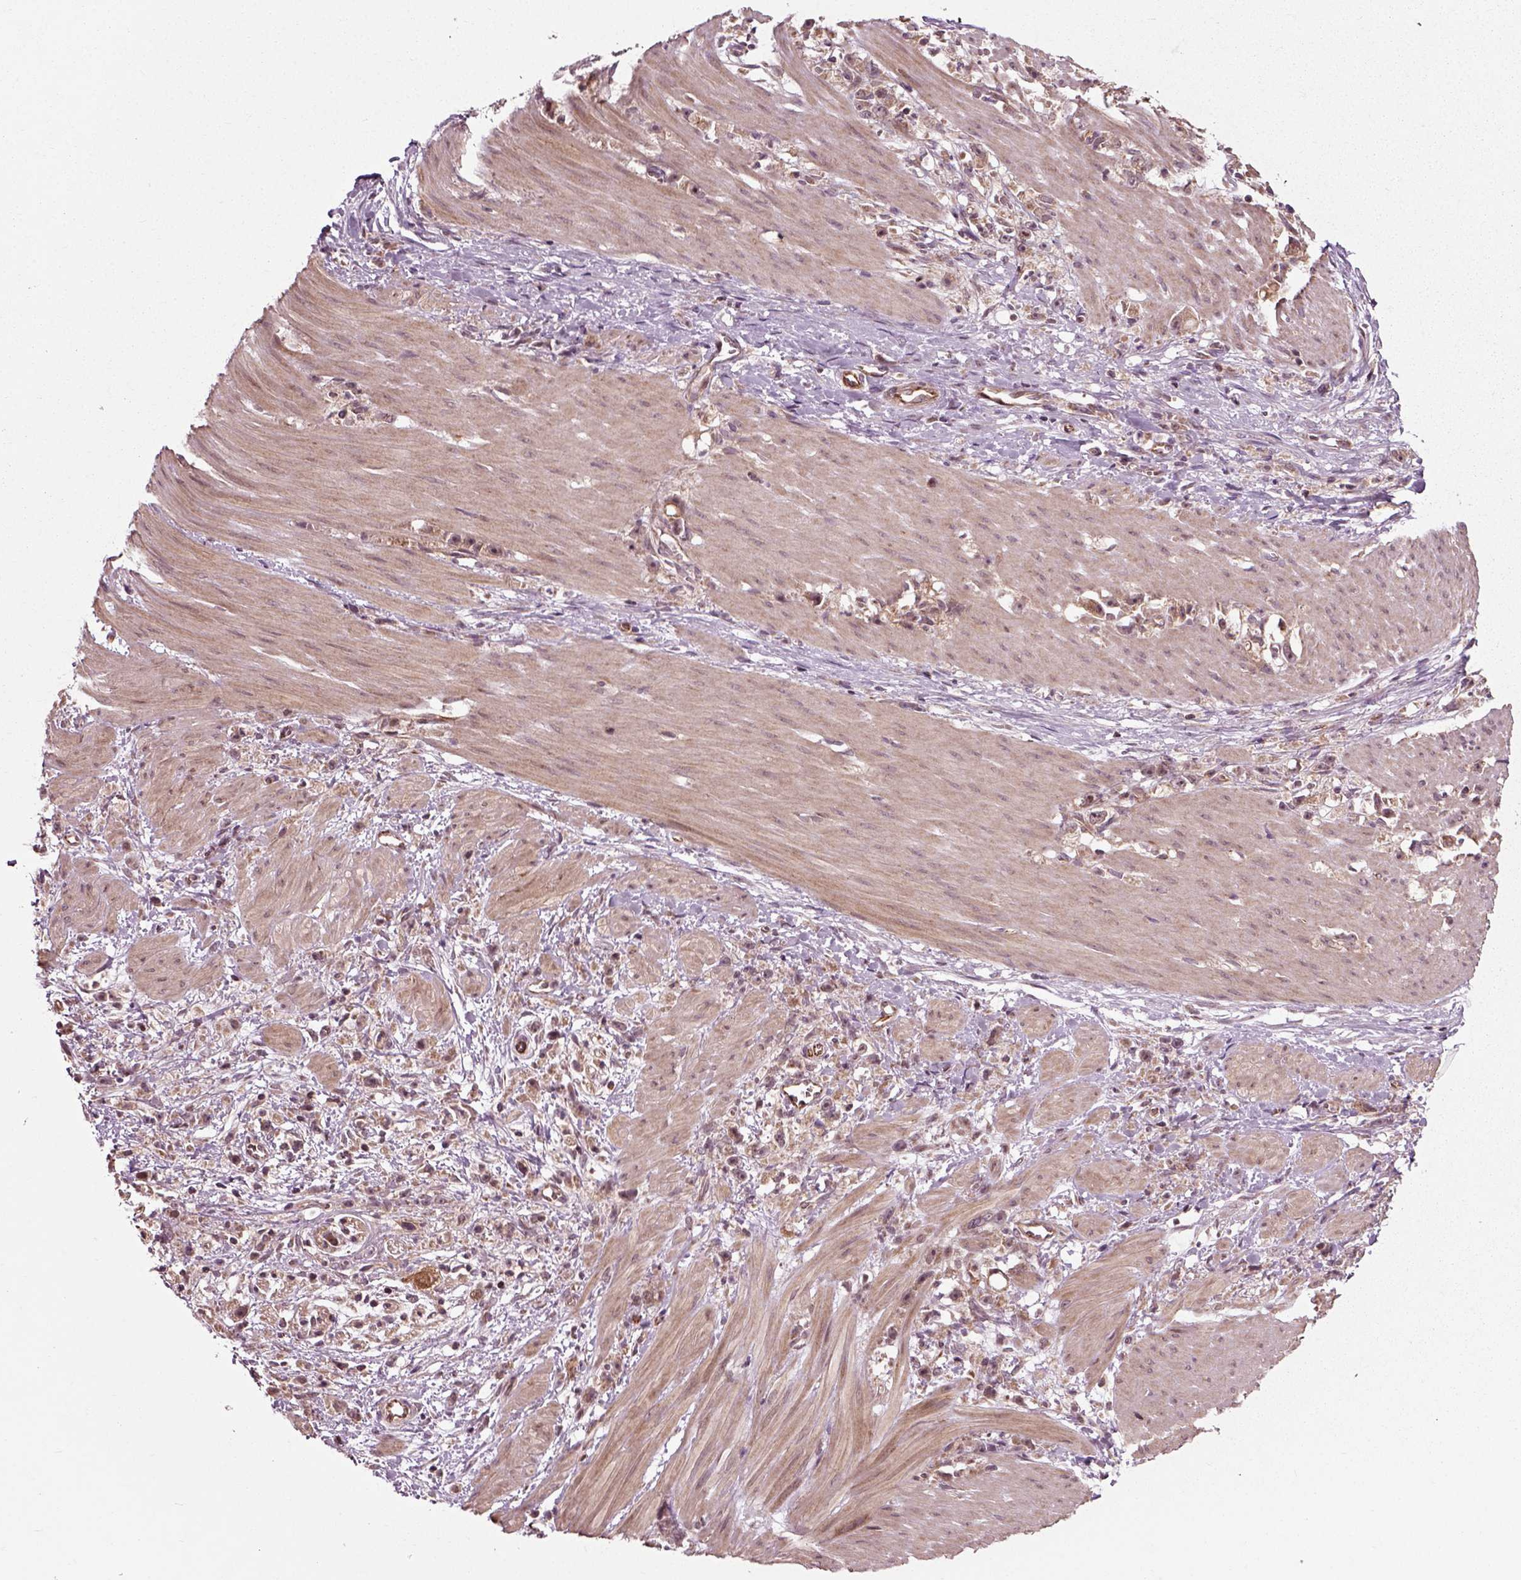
{"staining": {"intensity": "weak", "quantity": ">75%", "location": "cytoplasmic/membranous"}, "tissue": "stomach cancer", "cell_type": "Tumor cells", "image_type": "cancer", "snomed": [{"axis": "morphology", "description": "Adenocarcinoma, NOS"}, {"axis": "topography", "description": "Stomach"}], "caption": "A micrograph of stomach cancer (adenocarcinoma) stained for a protein displays weak cytoplasmic/membranous brown staining in tumor cells. The staining was performed using DAB, with brown indicating positive protein expression. Nuclei are stained blue with hematoxylin.", "gene": "PLCD3", "patient": {"sex": "female", "age": 59}}